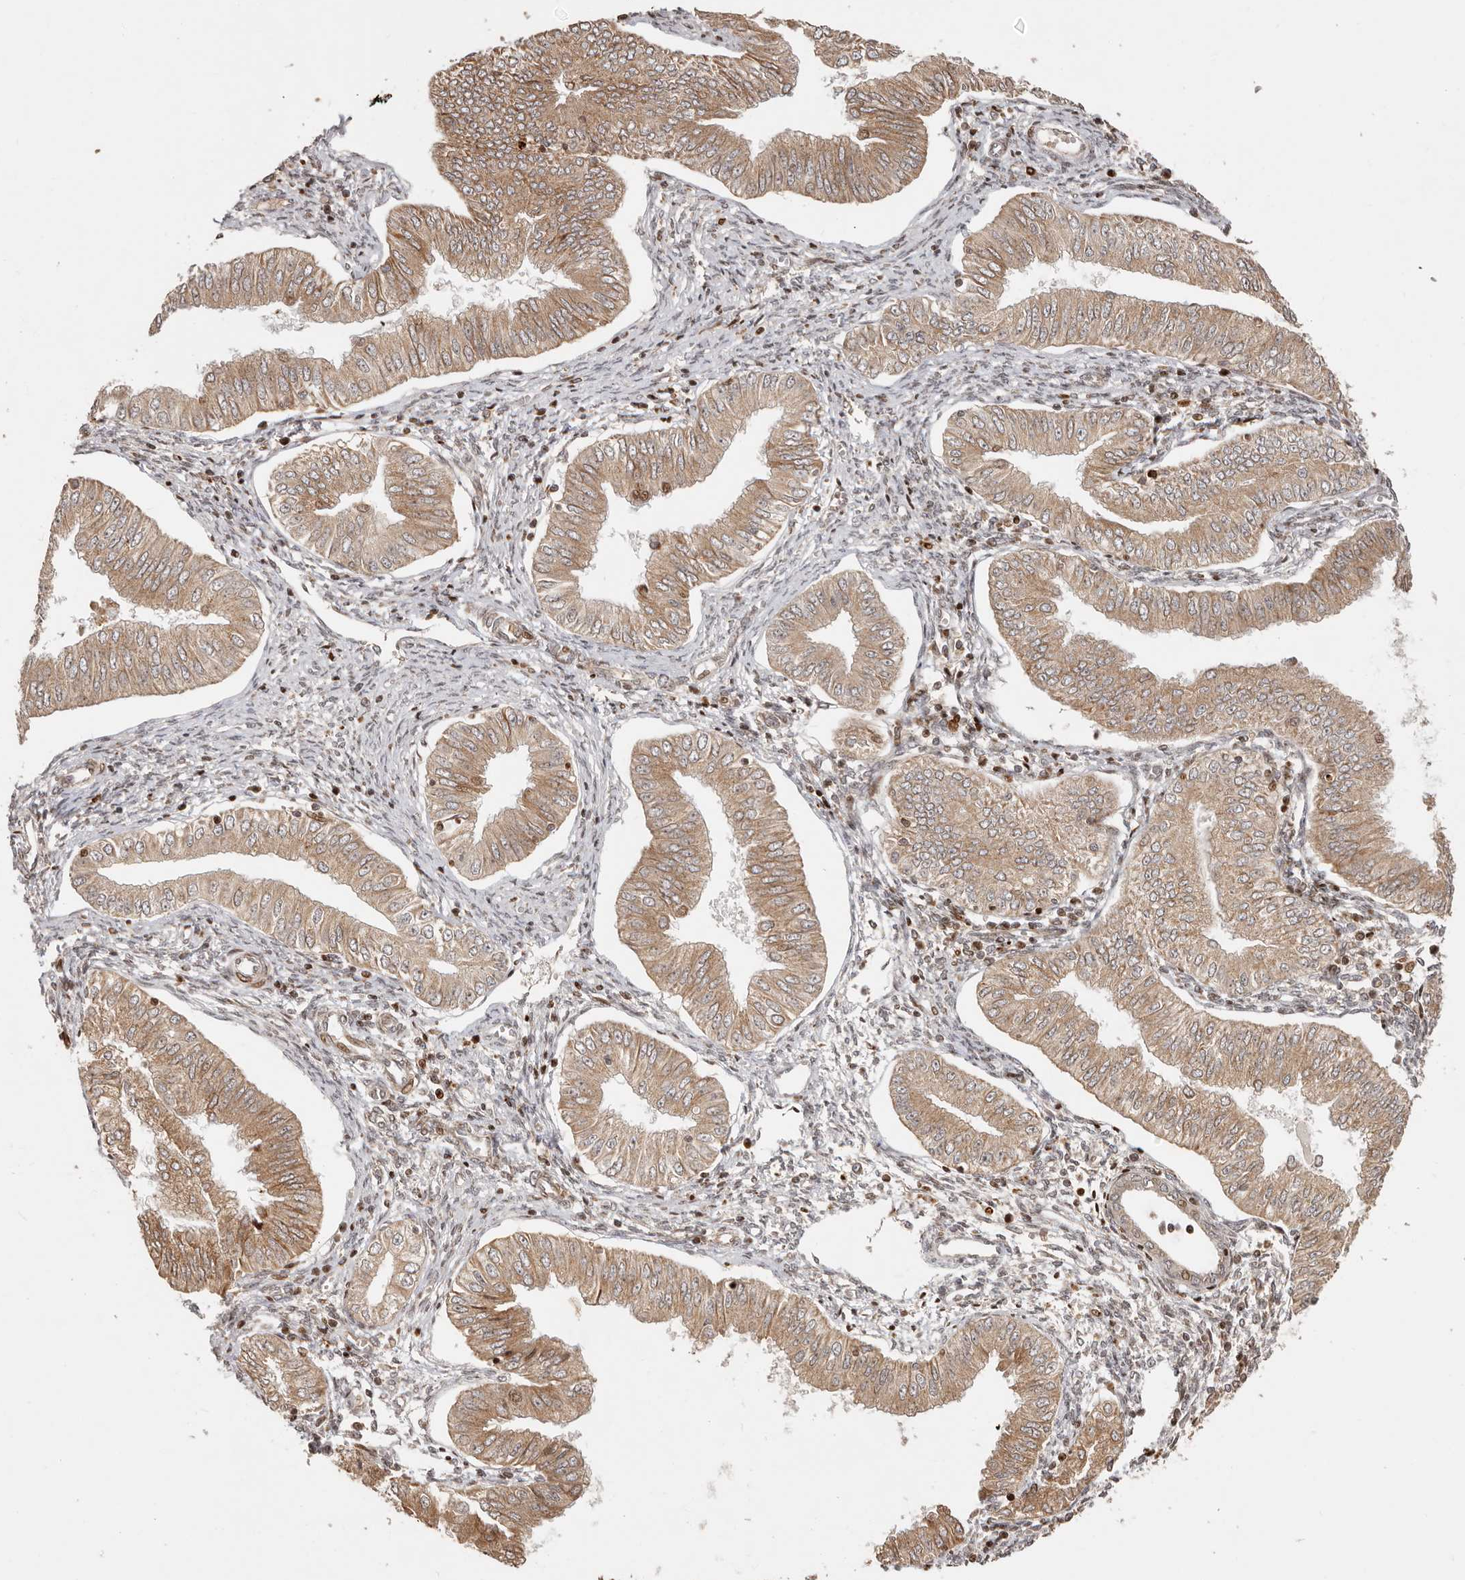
{"staining": {"intensity": "moderate", "quantity": ">75%", "location": "cytoplasmic/membranous,nuclear"}, "tissue": "endometrial cancer", "cell_type": "Tumor cells", "image_type": "cancer", "snomed": [{"axis": "morphology", "description": "Normal tissue, NOS"}, {"axis": "morphology", "description": "Adenocarcinoma, NOS"}, {"axis": "topography", "description": "Endometrium"}], "caption": "Endometrial adenocarcinoma stained for a protein (brown) reveals moderate cytoplasmic/membranous and nuclear positive expression in about >75% of tumor cells.", "gene": "TRIM4", "patient": {"sex": "female", "age": 53}}